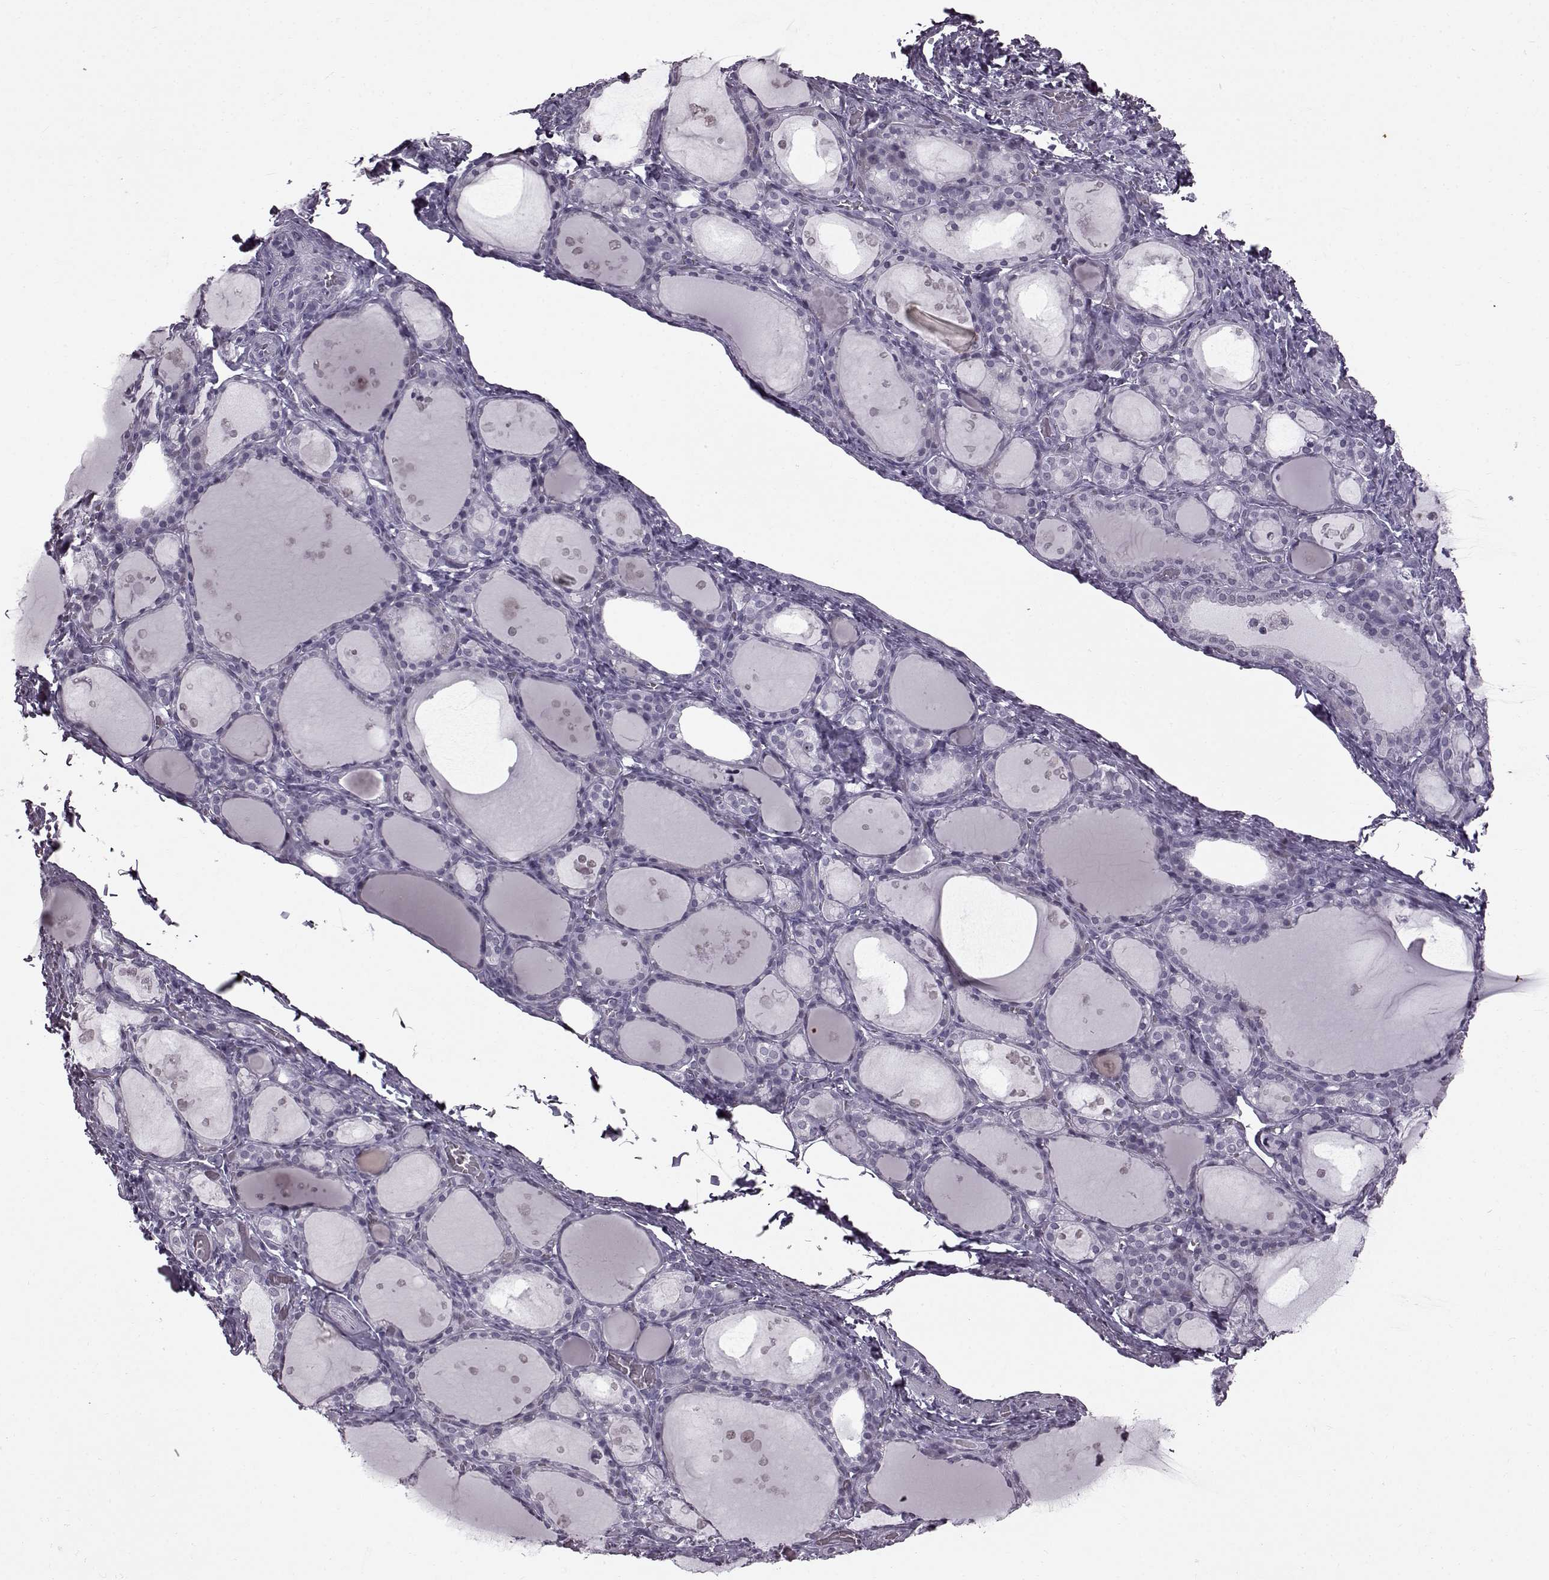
{"staining": {"intensity": "negative", "quantity": "none", "location": "none"}, "tissue": "thyroid gland", "cell_type": "Glandular cells", "image_type": "normal", "snomed": [{"axis": "morphology", "description": "Normal tissue, NOS"}, {"axis": "topography", "description": "Thyroid gland"}], "caption": "Immunohistochemistry (IHC) of unremarkable thyroid gland reveals no positivity in glandular cells. Nuclei are stained in blue.", "gene": "SLC28A2", "patient": {"sex": "male", "age": 68}}